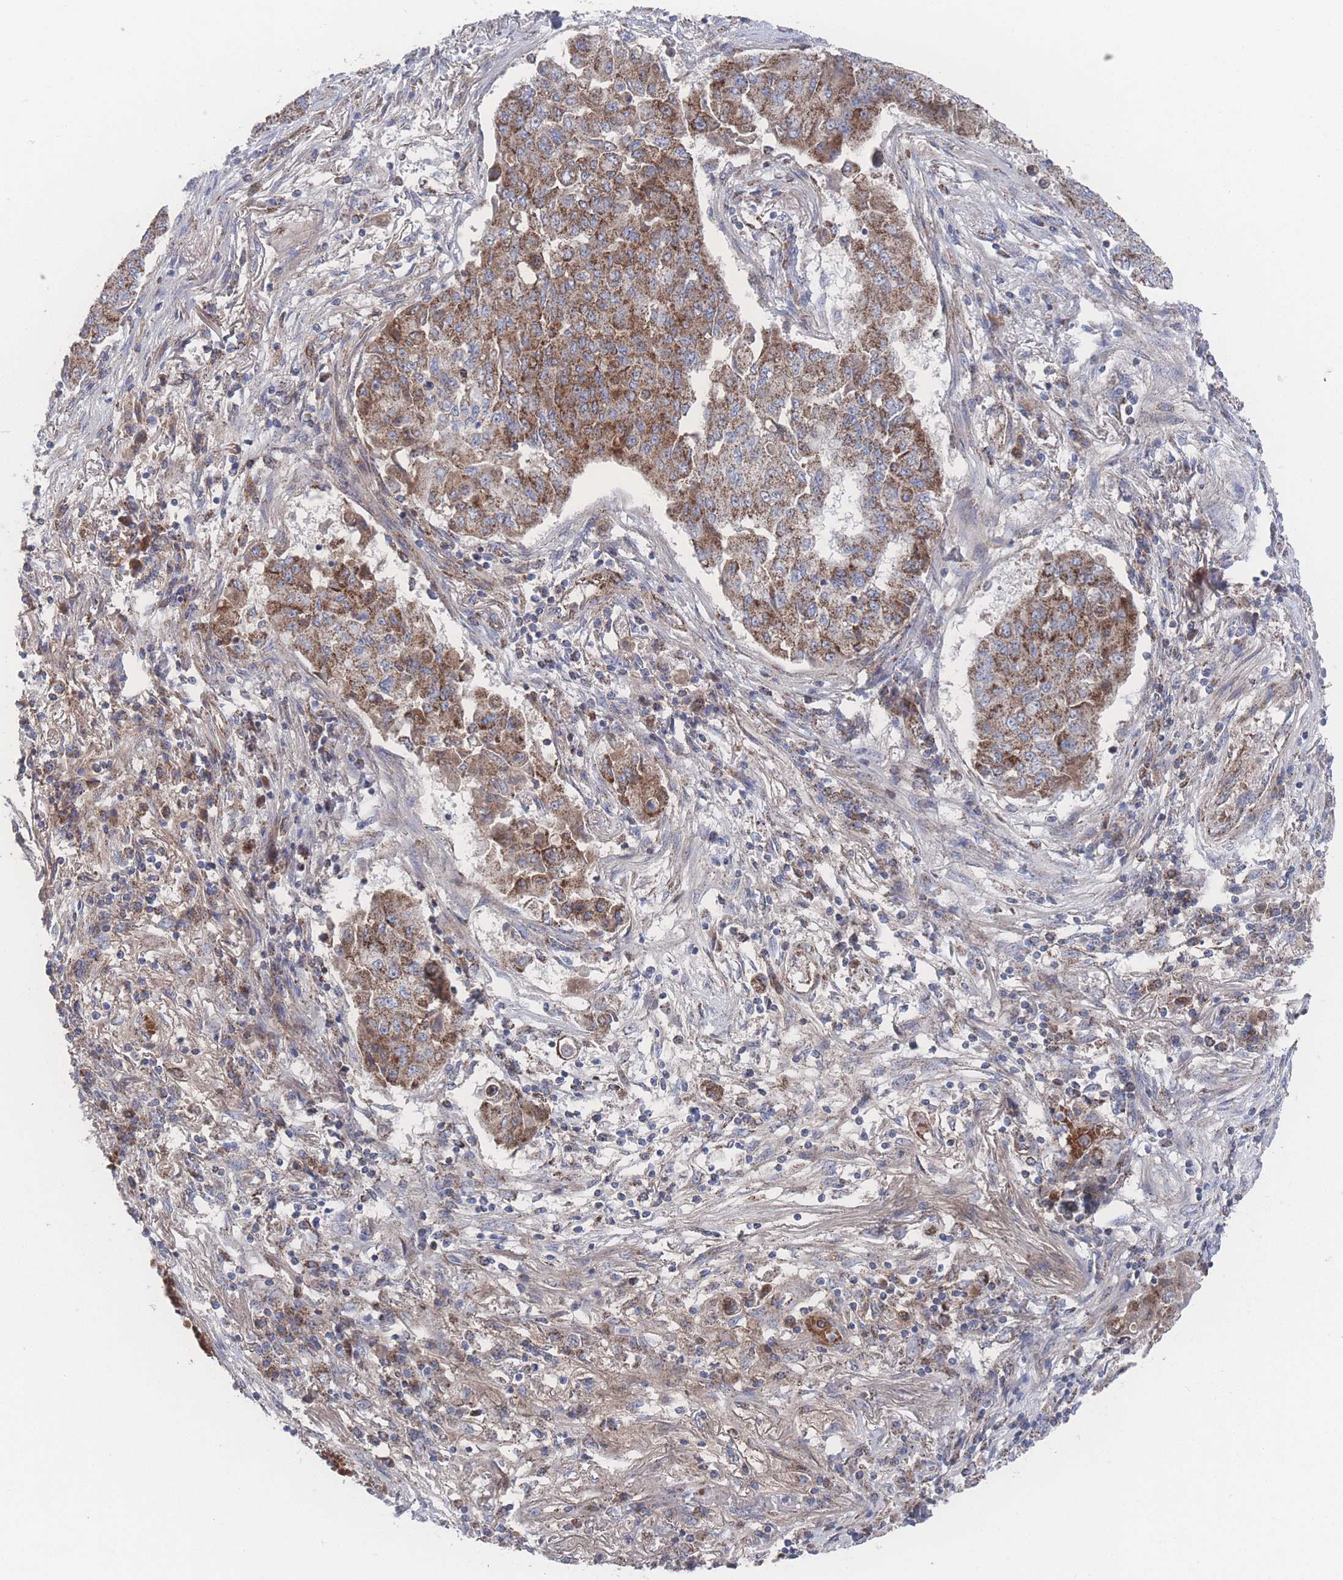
{"staining": {"intensity": "moderate", "quantity": ">75%", "location": "cytoplasmic/membranous"}, "tissue": "lung cancer", "cell_type": "Tumor cells", "image_type": "cancer", "snomed": [{"axis": "morphology", "description": "Squamous cell carcinoma, NOS"}, {"axis": "topography", "description": "Lung"}], "caption": "Human lung cancer (squamous cell carcinoma) stained for a protein (brown) shows moderate cytoplasmic/membranous positive positivity in approximately >75% of tumor cells.", "gene": "PEX14", "patient": {"sex": "male", "age": 74}}